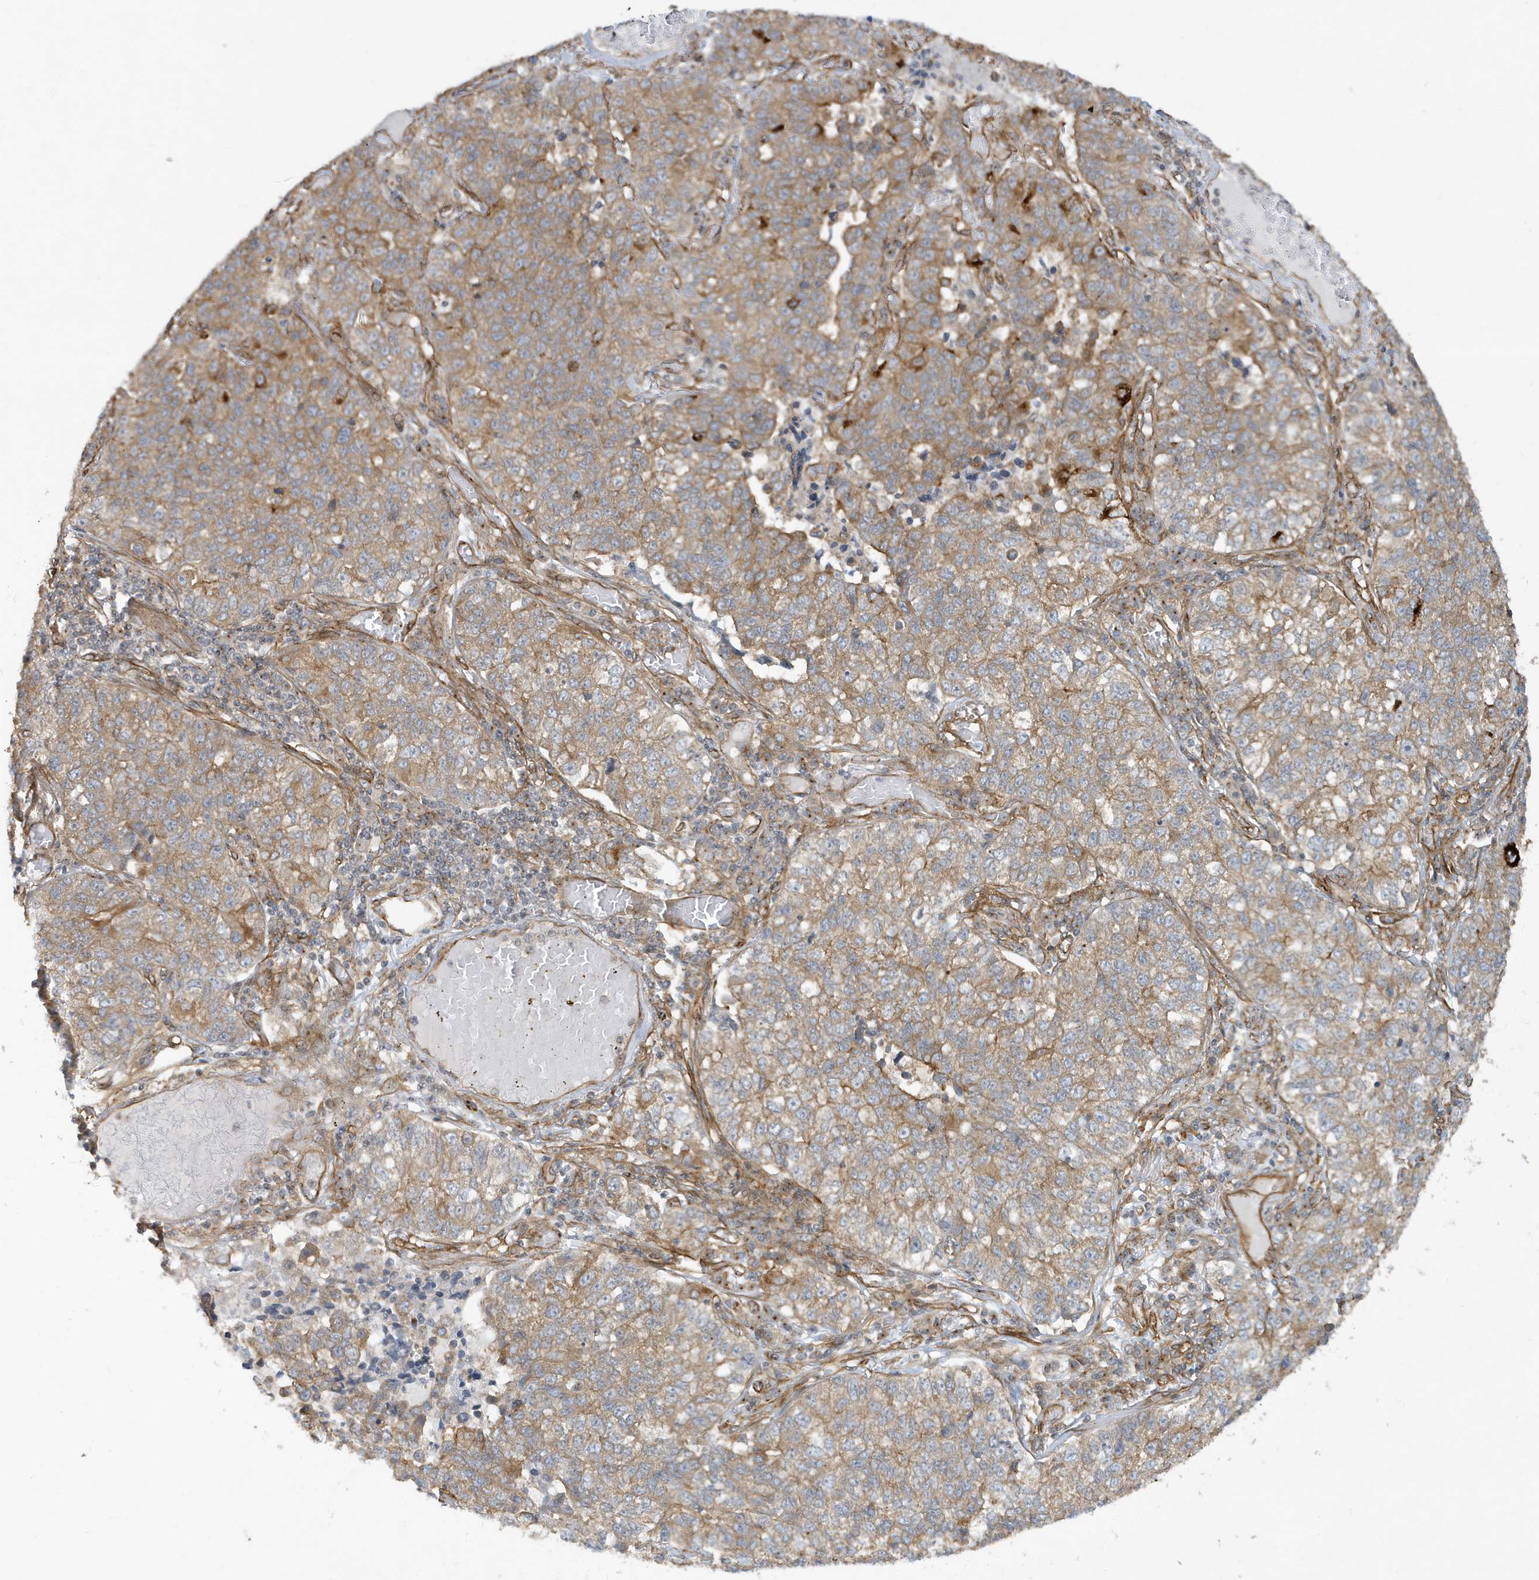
{"staining": {"intensity": "moderate", "quantity": ">75%", "location": "cytoplasmic/membranous"}, "tissue": "lung cancer", "cell_type": "Tumor cells", "image_type": "cancer", "snomed": [{"axis": "morphology", "description": "Adenocarcinoma, NOS"}, {"axis": "topography", "description": "Lung"}], "caption": "DAB (3,3'-diaminobenzidine) immunohistochemical staining of lung cancer (adenocarcinoma) demonstrates moderate cytoplasmic/membranous protein positivity in approximately >75% of tumor cells. (Brightfield microscopy of DAB IHC at high magnification).", "gene": "ATP23", "patient": {"sex": "male", "age": 49}}